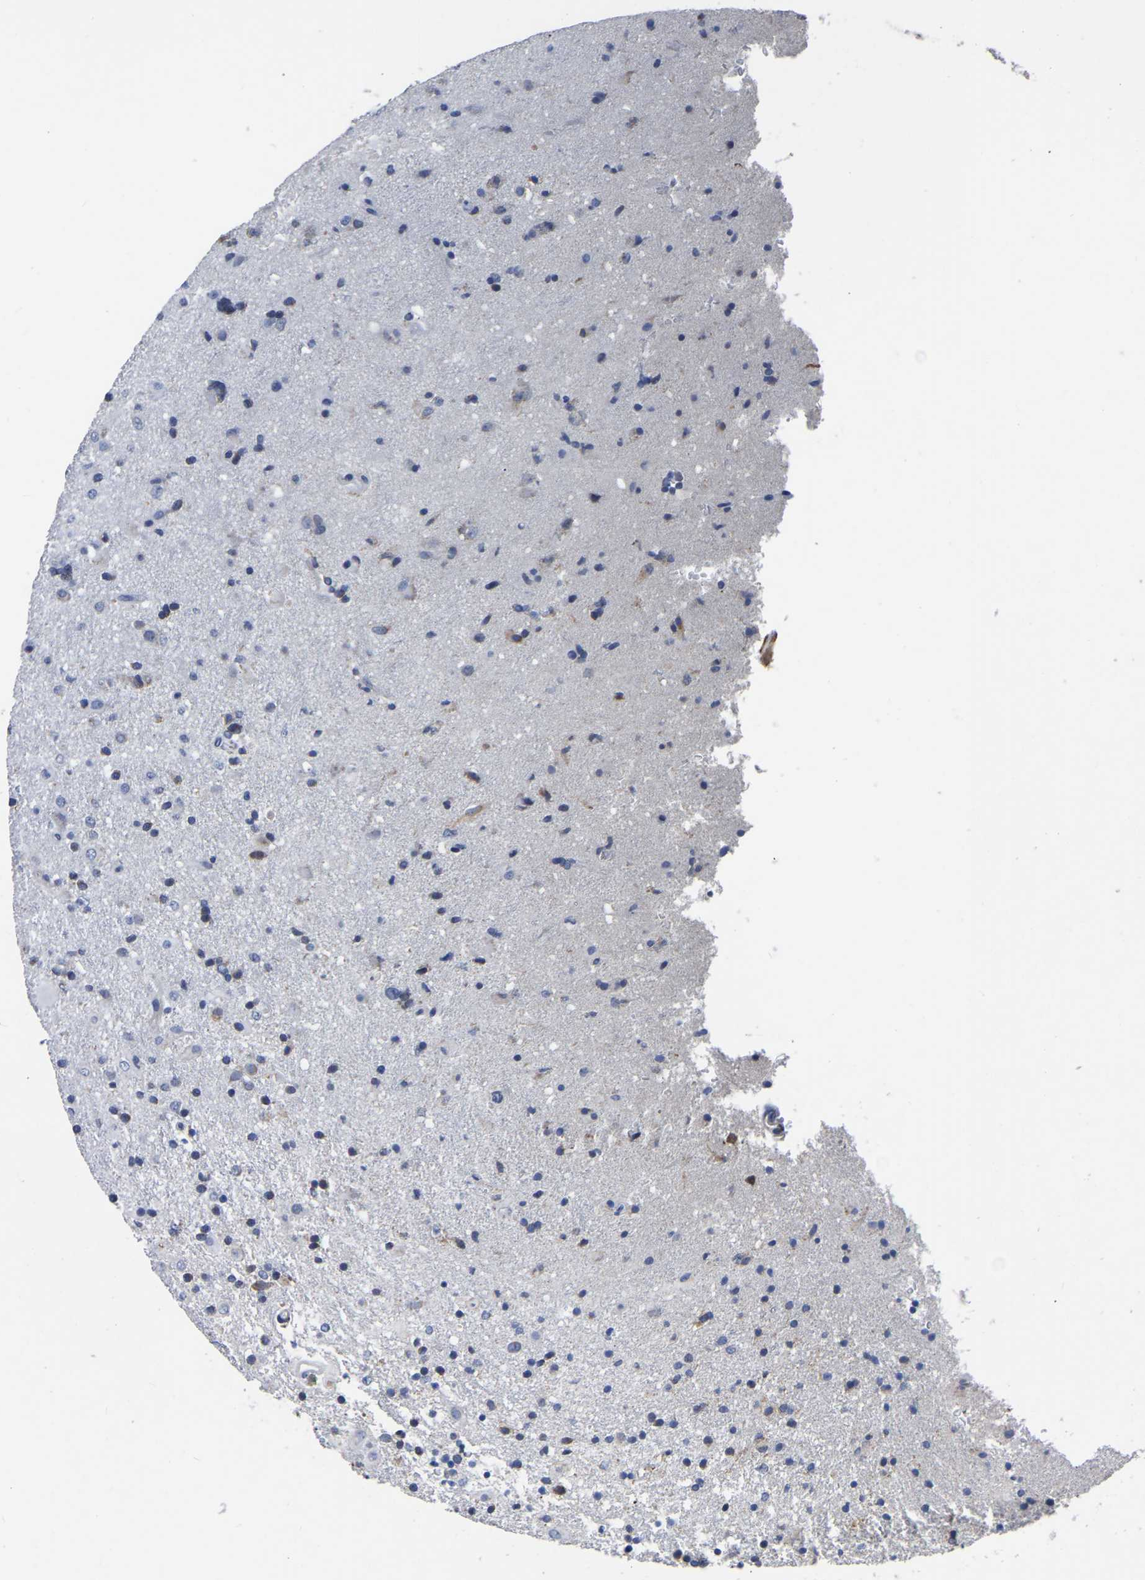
{"staining": {"intensity": "weak", "quantity": "<25%", "location": "cytoplasmic/membranous"}, "tissue": "glioma", "cell_type": "Tumor cells", "image_type": "cancer", "snomed": [{"axis": "morphology", "description": "Glioma, malignant, Low grade"}, {"axis": "topography", "description": "Brain"}], "caption": "High magnification brightfield microscopy of glioma stained with DAB (brown) and counterstained with hematoxylin (blue): tumor cells show no significant positivity.", "gene": "FGD5", "patient": {"sex": "male", "age": 65}}